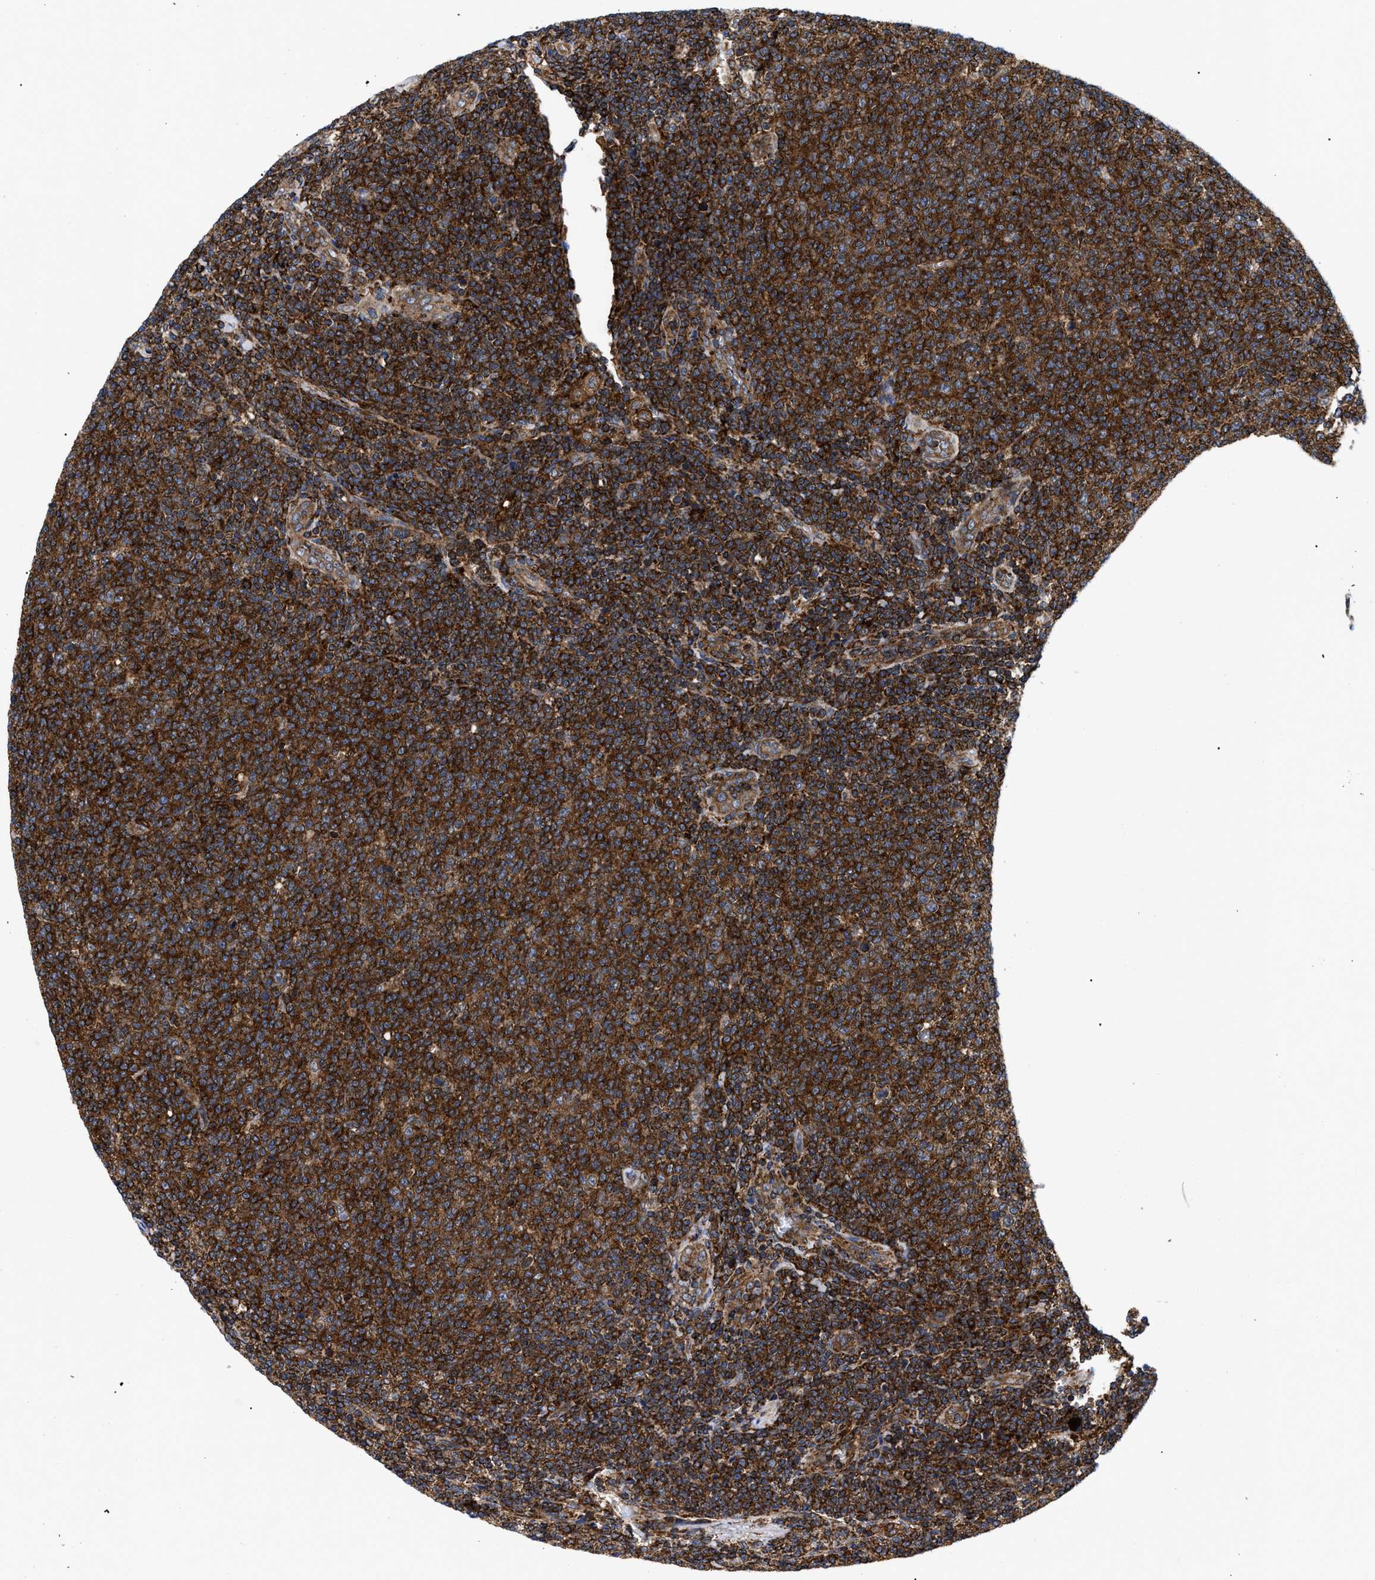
{"staining": {"intensity": "strong", "quantity": ">75%", "location": "cytoplasmic/membranous"}, "tissue": "lymphoma", "cell_type": "Tumor cells", "image_type": "cancer", "snomed": [{"axis": "morphology", "description": "Malignant lymphoma, non-Hodgkin's type, Low grade"}, {"axis": "topography", "description": "Lymph node"}], "caption": "Tumor cells demonstrate strong cytoplasmic/membranous positivity in approximately >75% of cells in lymphoma. (Brightfield microscopy of DAB IHC at high magnification).", "gene": "SPAST", "patient": {"sex": "male", "age": 66}}